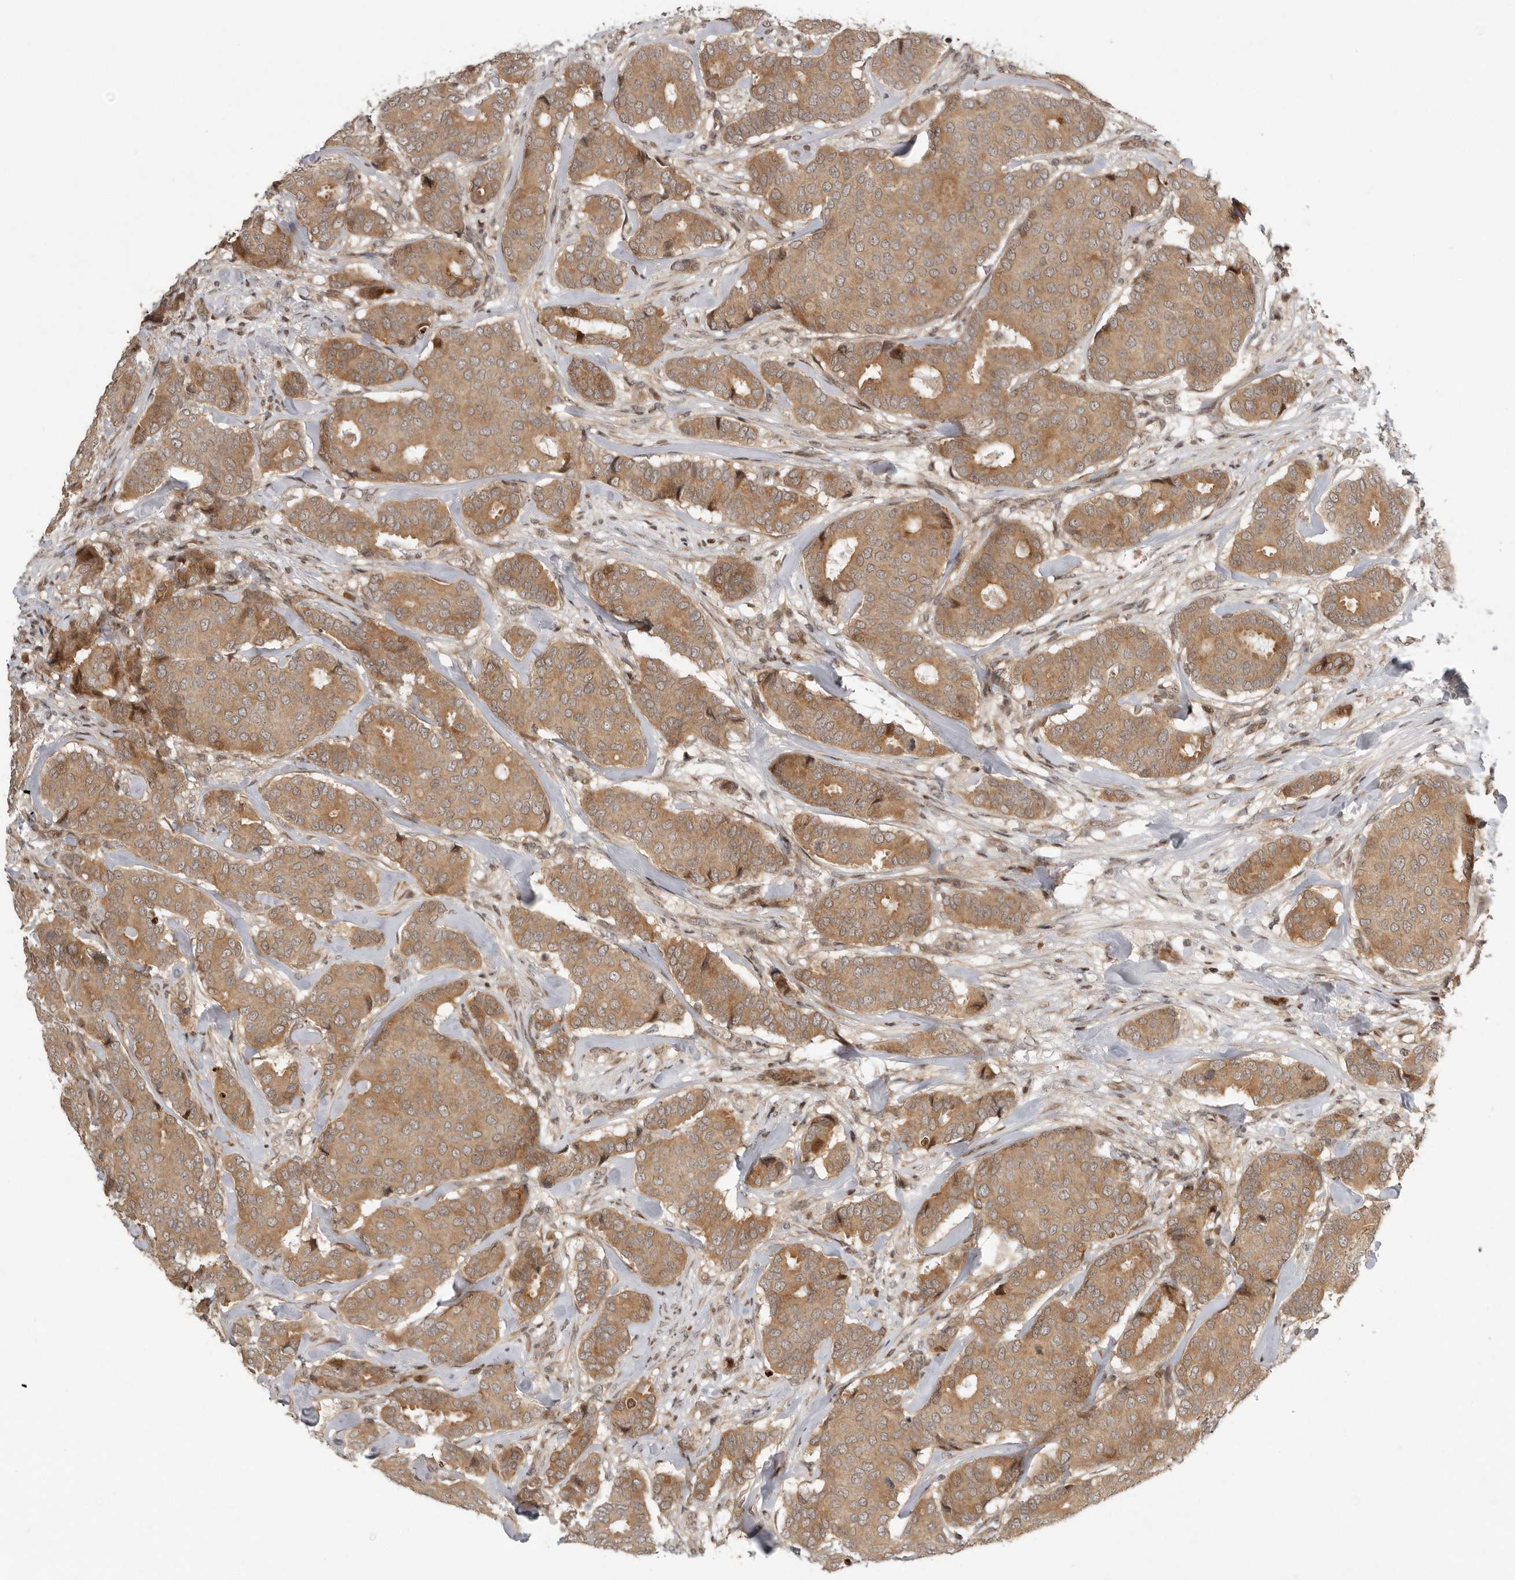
{"staining": {"intensity": "moderate", "quantity": ">75%", "location": "cytoplasmic/membranous"}, "tissue": "breast cancer", "cell_type": "Tumor cells", "image_type": "cancer", "snomed": [{"axis": "morphology", "description": "Duct carcinoma"}, {"axis": "topography", "description": "Breast"}], "caption": "High-power microscopy captured an immunohistochemistry (IHC) micrograph of breast cancer, revealing moderate cytoplasmic/membranous staining in about >75% of tumor cells.", "gene": "RABIF", "patient": {"sex": "female", "age": 75}}